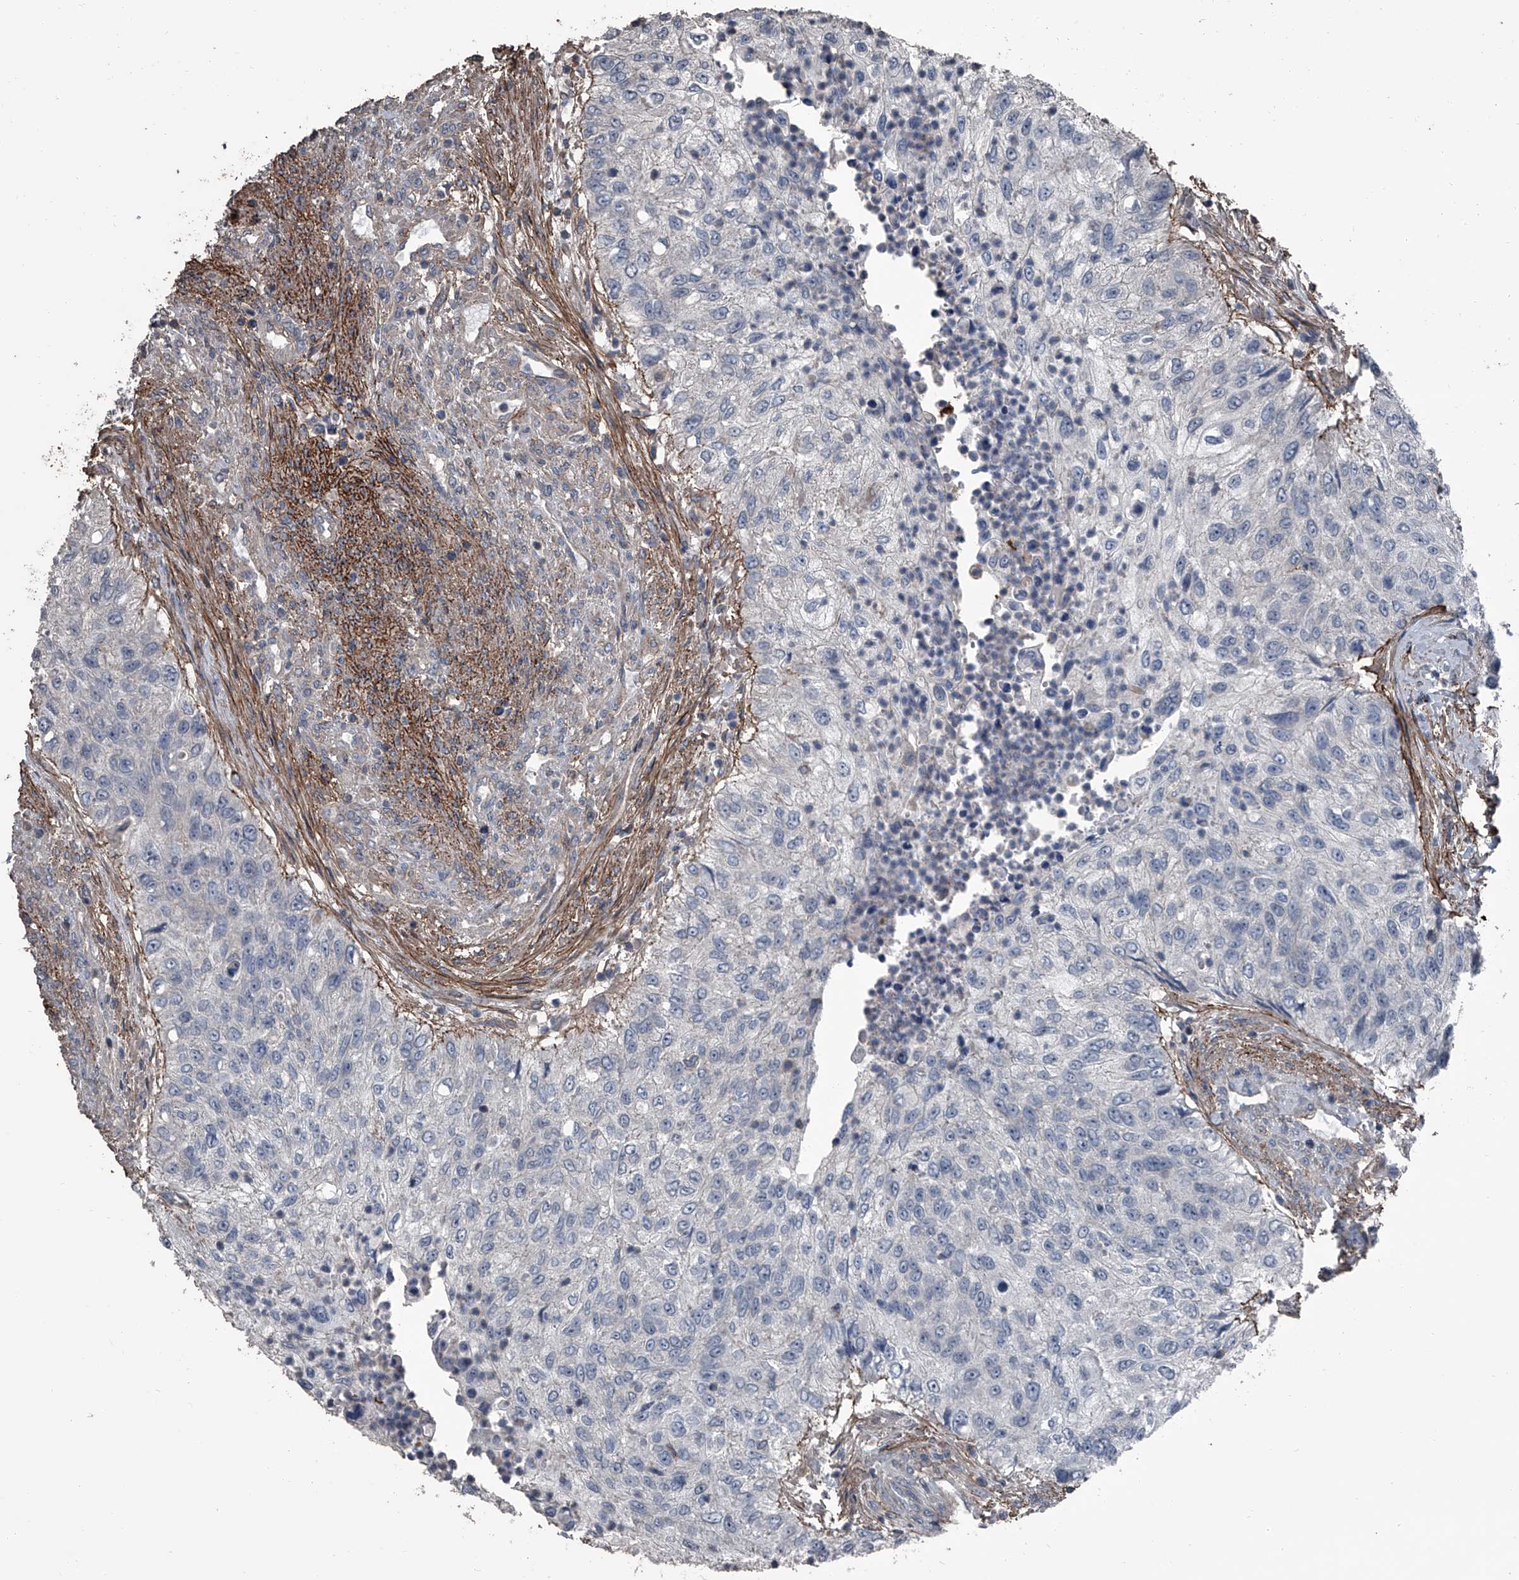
{"staining": {"intensity": "negative", "quantity": "none", "location": "none"}, "tissue": "urothelial cancer", "cell_type": "Tumor cells", "image_type": "cancer", "snomed": [{"axis": "morphology", "description": "Urothelial carcinoma, High grade"}, {"axis": "topography", "description": "Urinary bladder"}], "caption": "Protein analysis of high-grade urothelial carcinoma demonstrates no significant staining in tumor cells. (DAB (3,3'-diaminobenzidine) immunohistochemistry, high magnification).", "gene": "OARD1", "patient": {"sex": "female", "age": 60}}